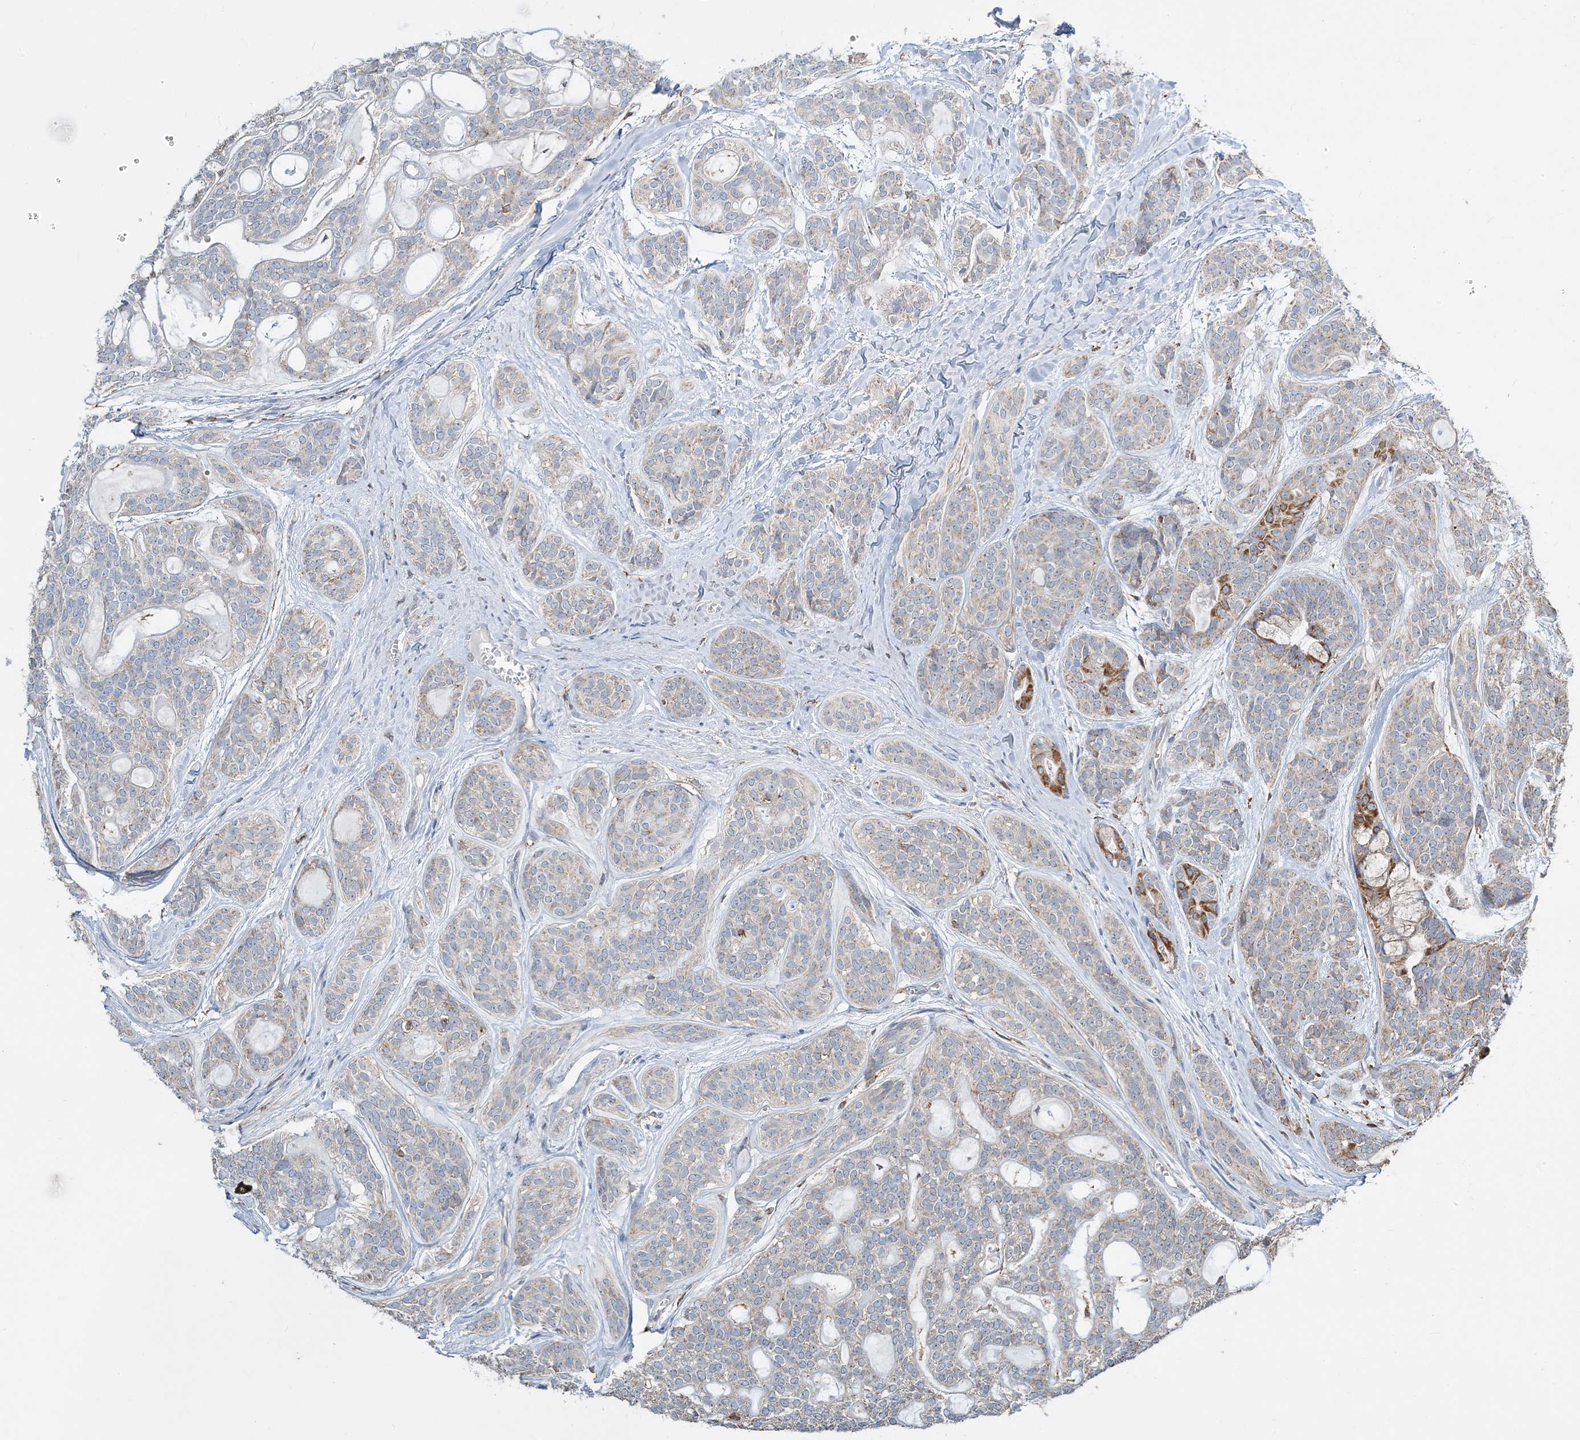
{"staining": {"intensity": "moderate", "quantity": "<25%", "location": "cytoplasmic/membranous"}, "tissue": "head and neck cancer", "cell_type": "Tumor cells", "image_type": "cancer", "snomed": [{"axis": "morphology", "description": "Adenocarcinoma, NOS"}, {"axis": "topography", "description": "Head-Neck"}], "caption": "The immunohistochemical stain labels moderate cytoplasmic/membranous staining in tumor cells of head and neck cancer tissue. (DAB (3,3'-diaminobenzidine) = brown stain, brightfield microscopy at high magnification).", "gene": "TMLHE", "patient": {"sex": "male", "age": 66}}